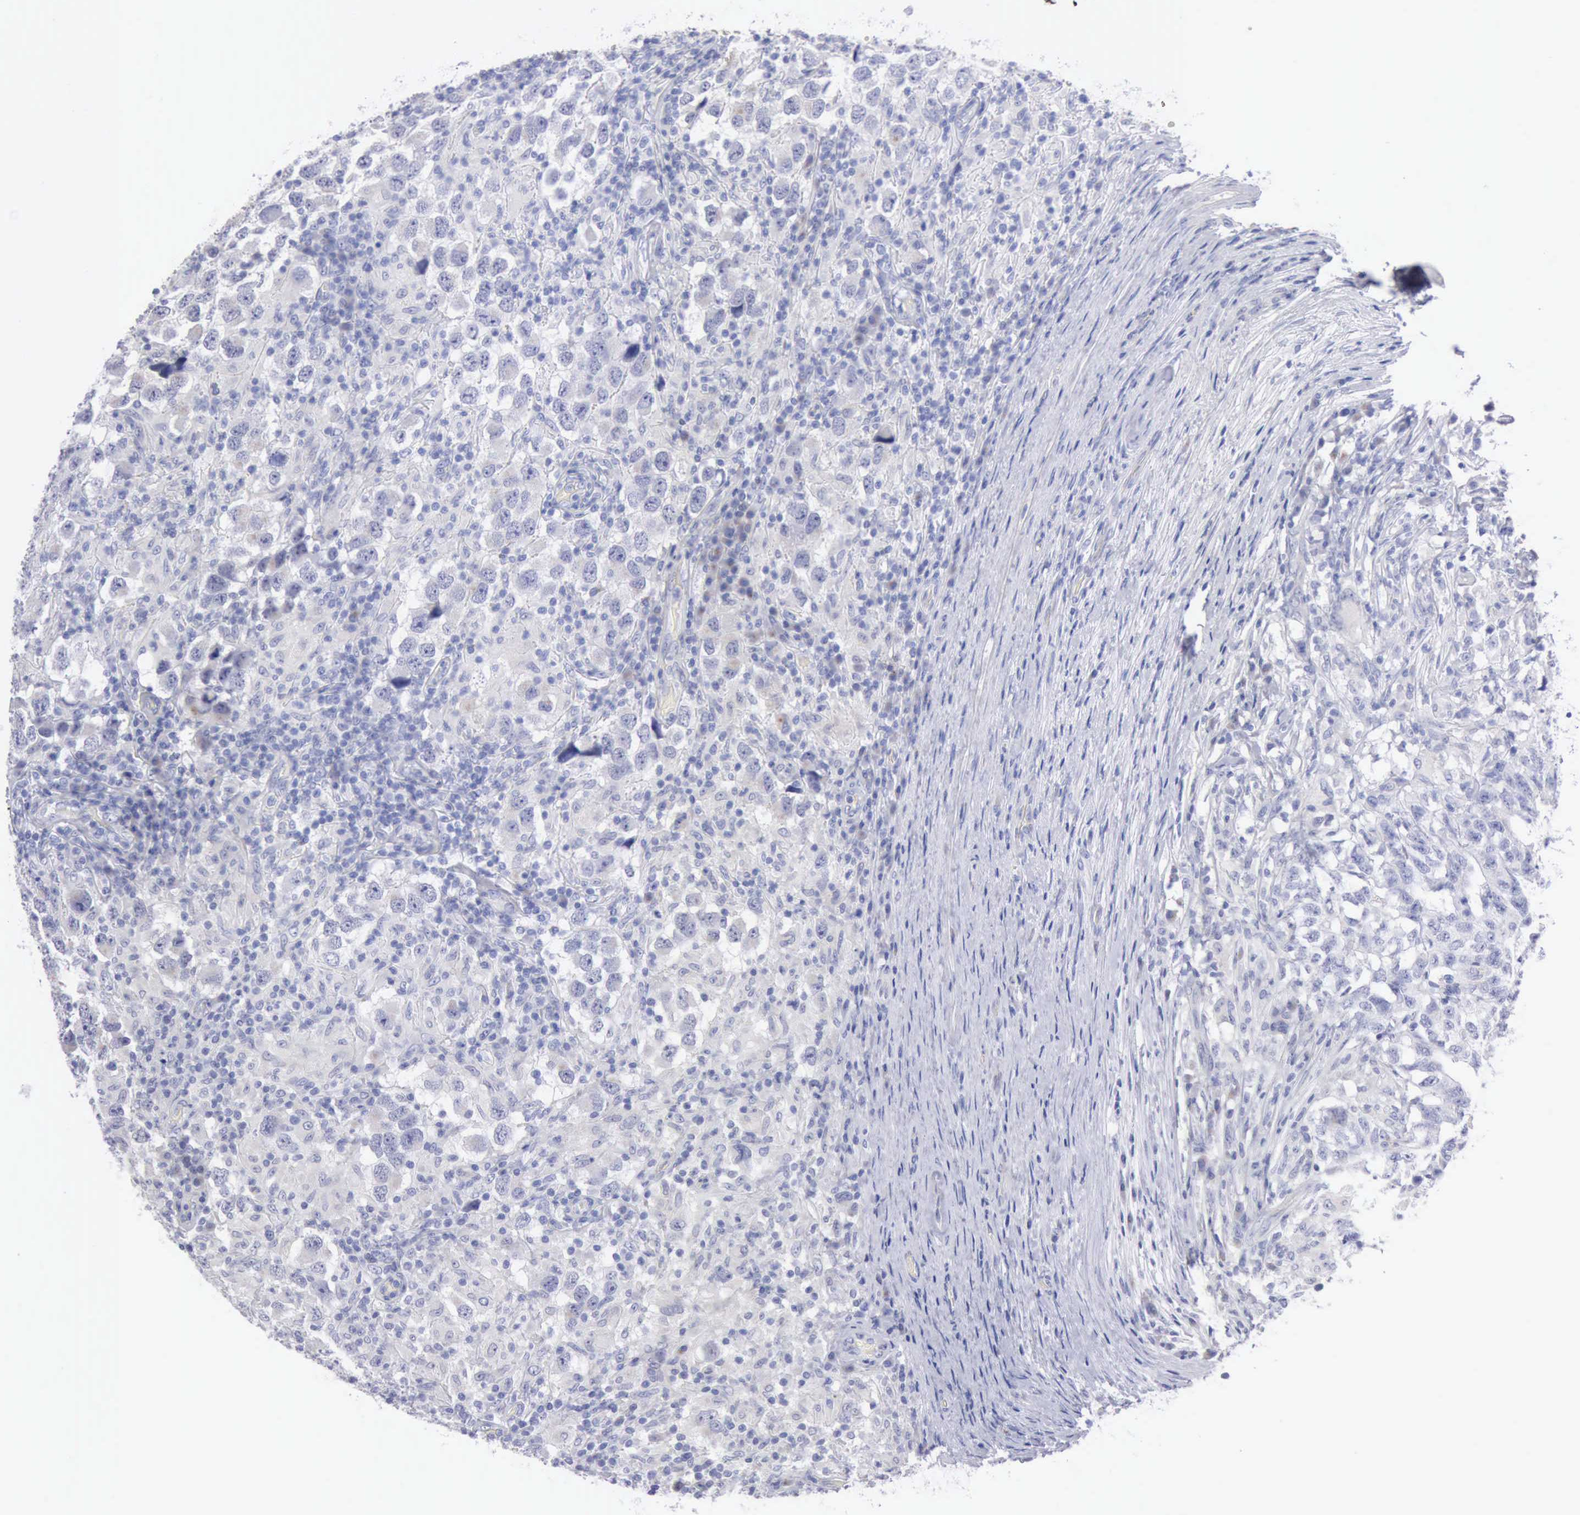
{"staining": {"intensity": "negative", "quantity": "none", "location": "none"}, "tissue": "testis cancer", "cell_type": "Tumor cells", "image_type": "cancer", "snomed": [{"axis": "morphology", "description": "Carcinoma, Embryonal, NOS"}, {"axis": "topography", "description": "Testis"}], "caption": "This is a image of immunohistochemistry staining of embryonal carcinoma (testis), which shows no positivity in tumor cells.", "gene": "ANGEL1", "patient": {"sex": "male", "age": 21}}